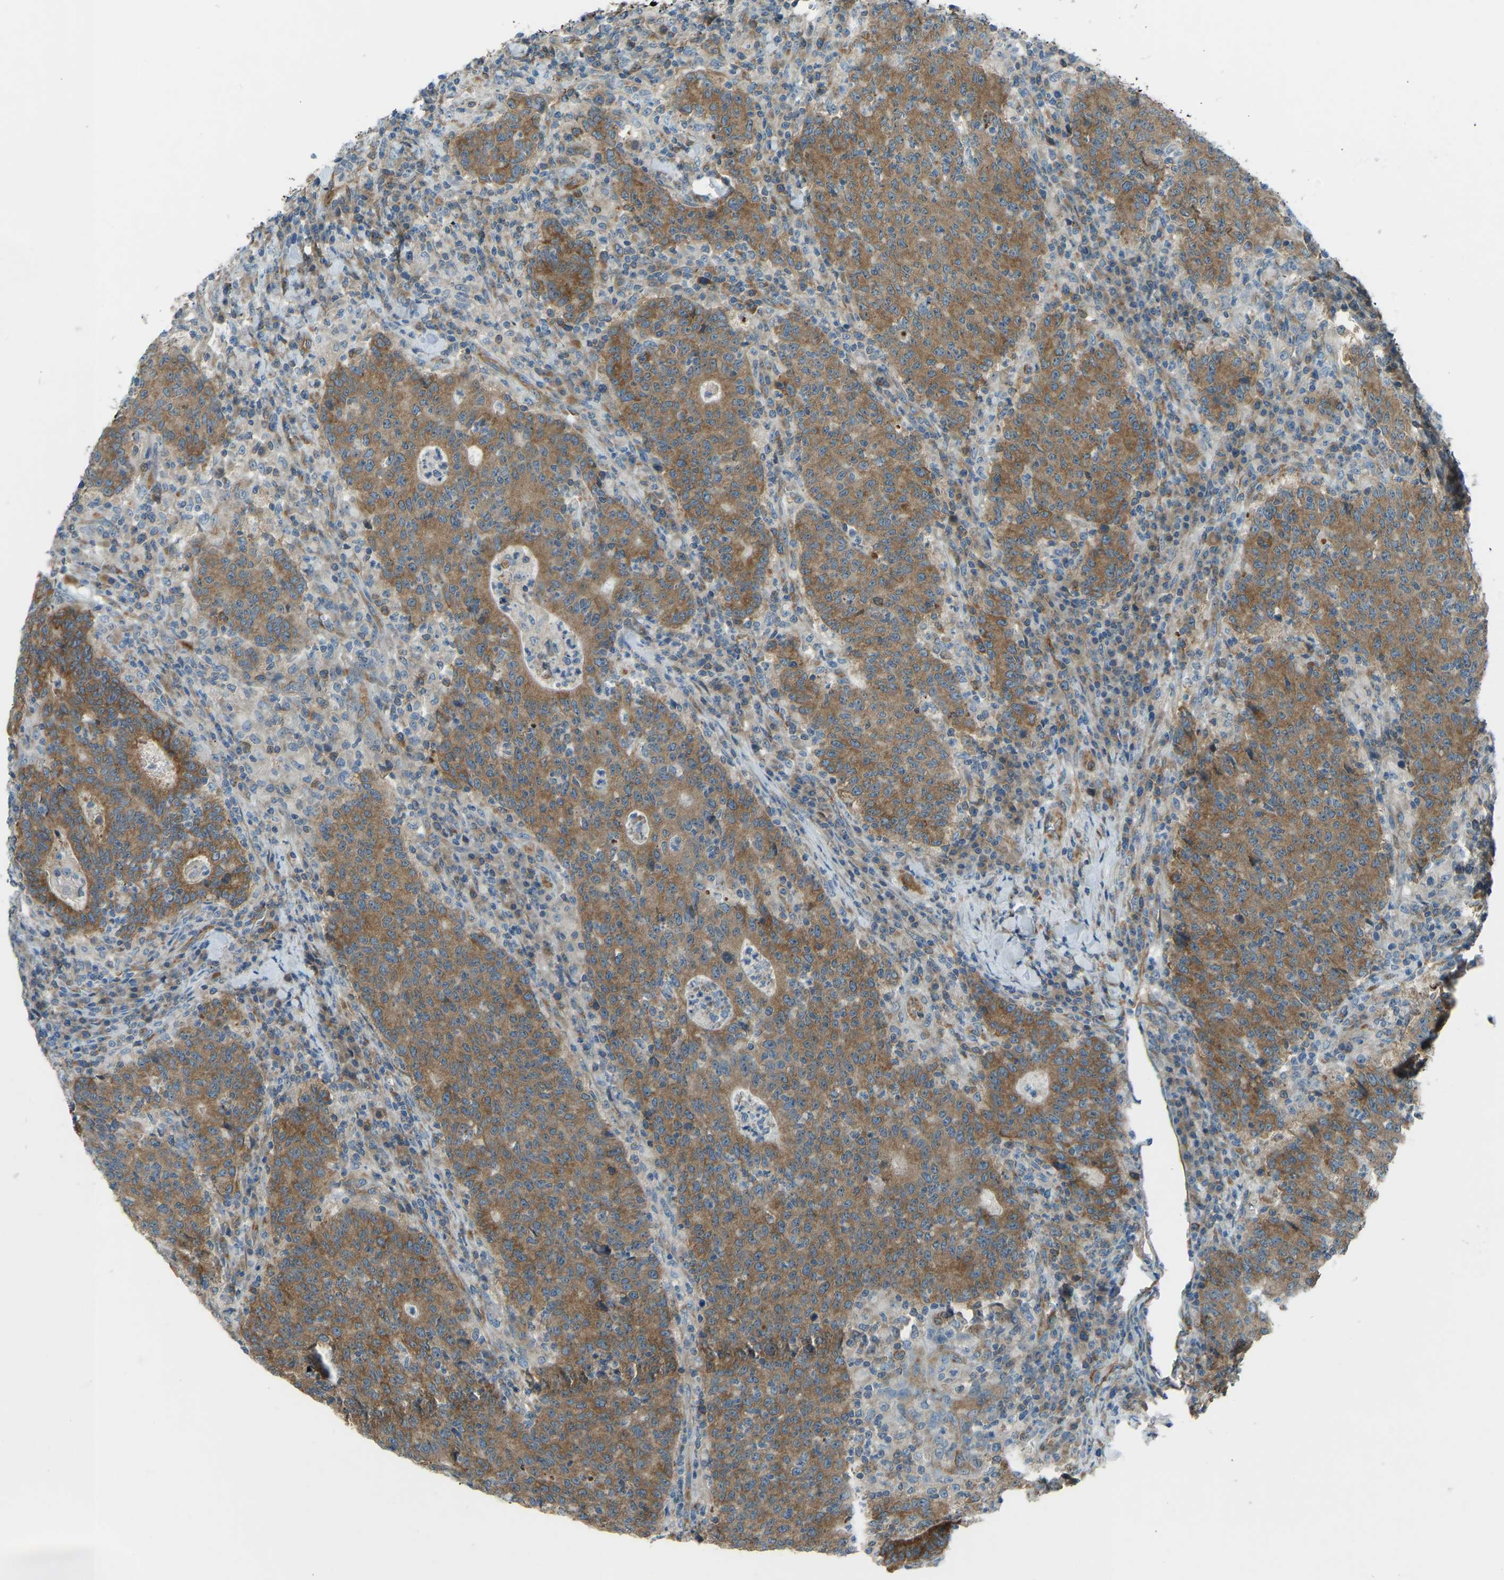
{"staining": {"intensity": "moderate", "quantity": ">75%", "location": "cytoplasmic/membranous"}, "tissue": "colorectal cancer", "cell_type": "Tumor cells", "image_type": "cancer", "snomed": [{"axis": "morphology", "description": "Adenocarcinoma, NOS"}, {"axis": "topography", "description": "Colon"}], "caption": "Colorectal cancer (adenocarcinoma) tissue displays moderate cytoplasmic/membranous expression in about >75% of tumor cells, visualized by immunohistochemistry.", "gene": "STAU2", "patient": {"sex": "female", "age": 75}}